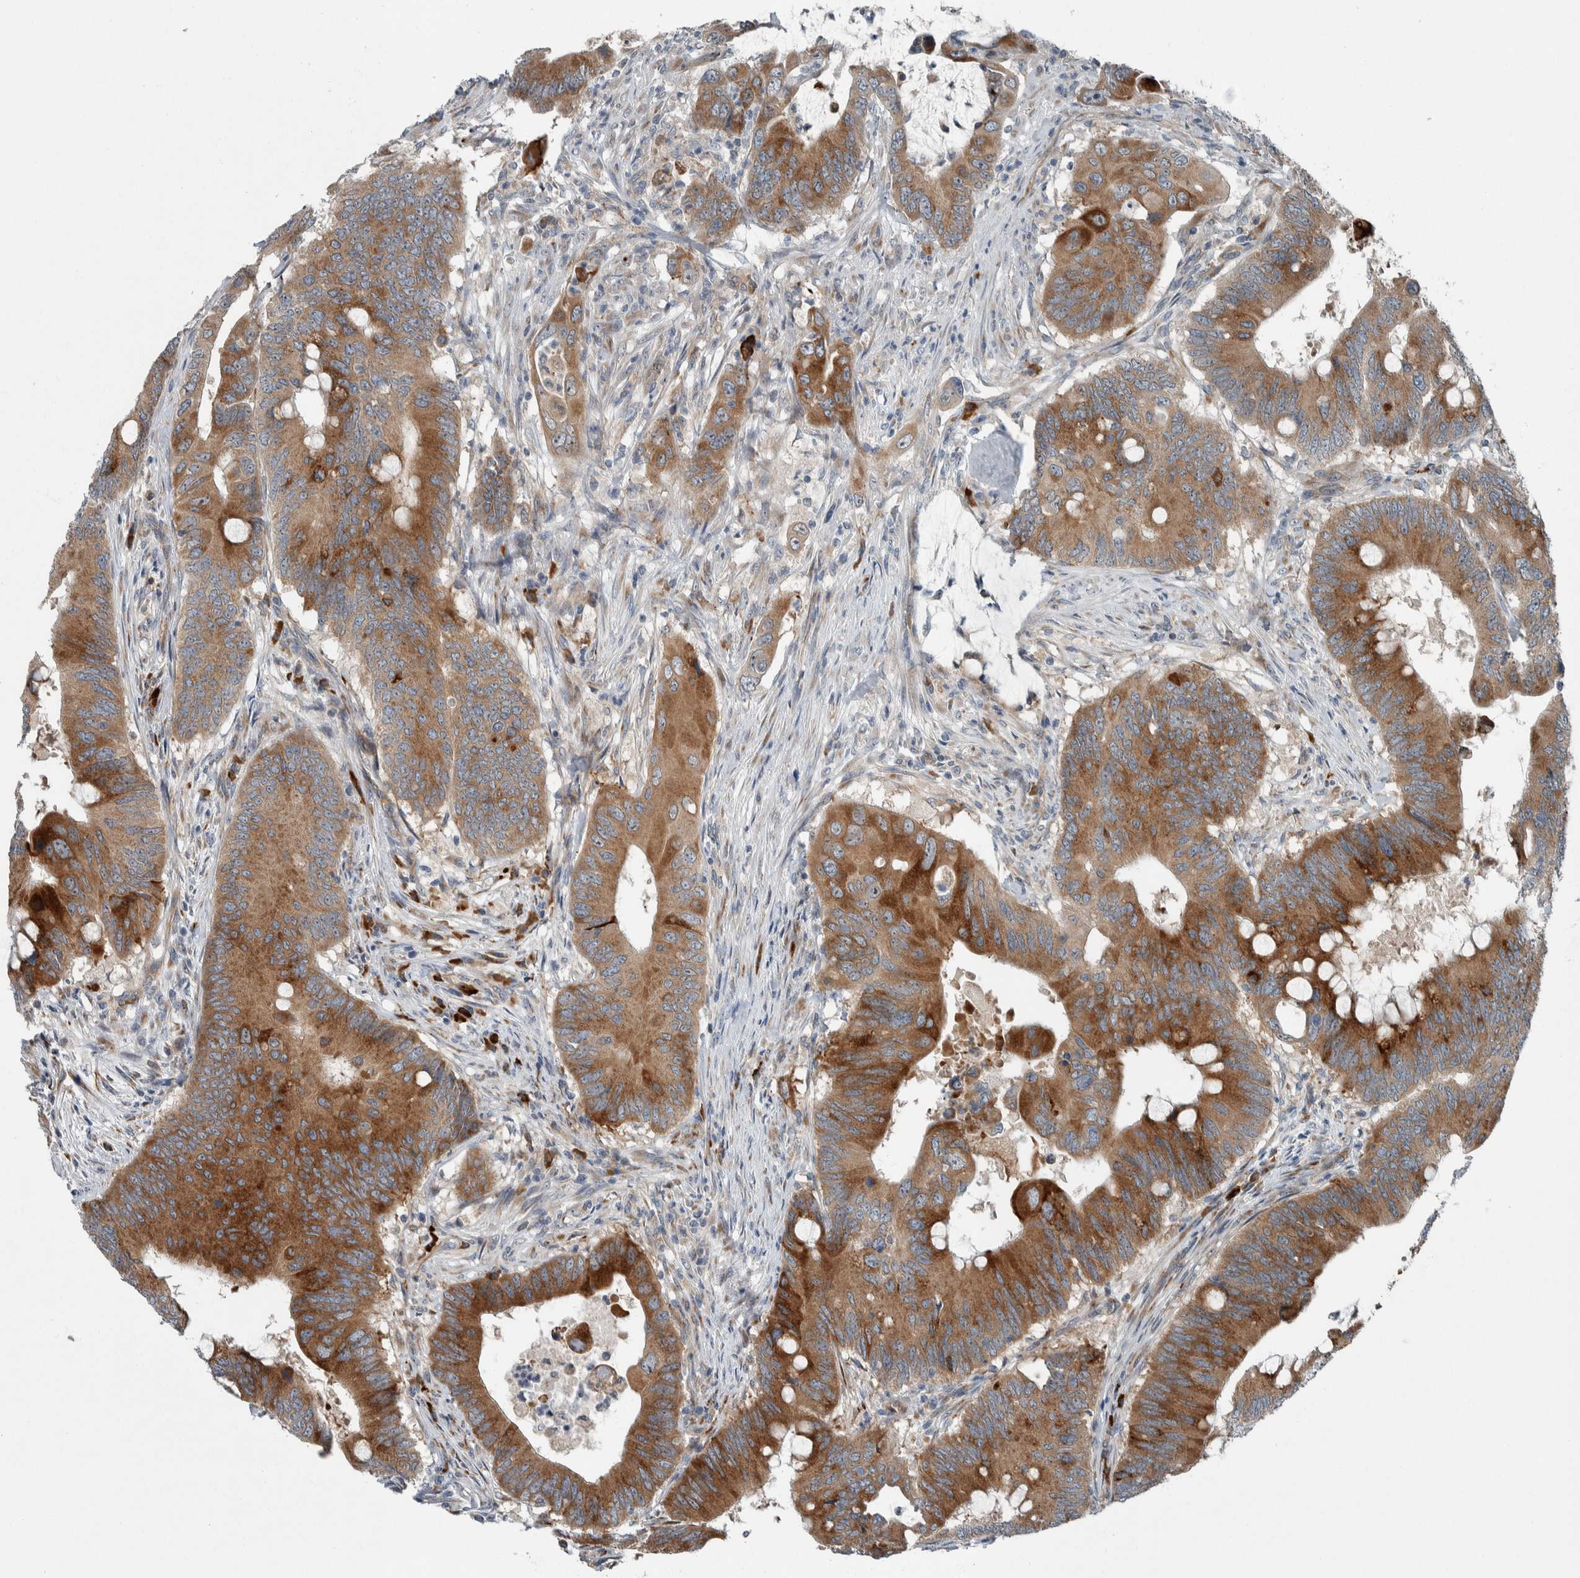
{"staining": {"intensity": "strong", "quantity": ">75%", "location": "cytoplasmic/membranous"}, "tissue": "colorectal cancer", "cell_type": "Tumor cells", "image_type": "cancer", "snomed": [{"axis": "morphology", "description": "Adenocarcinoma, NOS"}, {"axis": "topography", "description": "Colon"}], "caption": "Adenocarcinoma (colorectal) was stained to show a protein in brown. There is high levels of strong cytoplasmic/membranous expression in about >75% of tumor cells.", "gene": "USP25", "patient": {"sex": "male", "age": 71}}